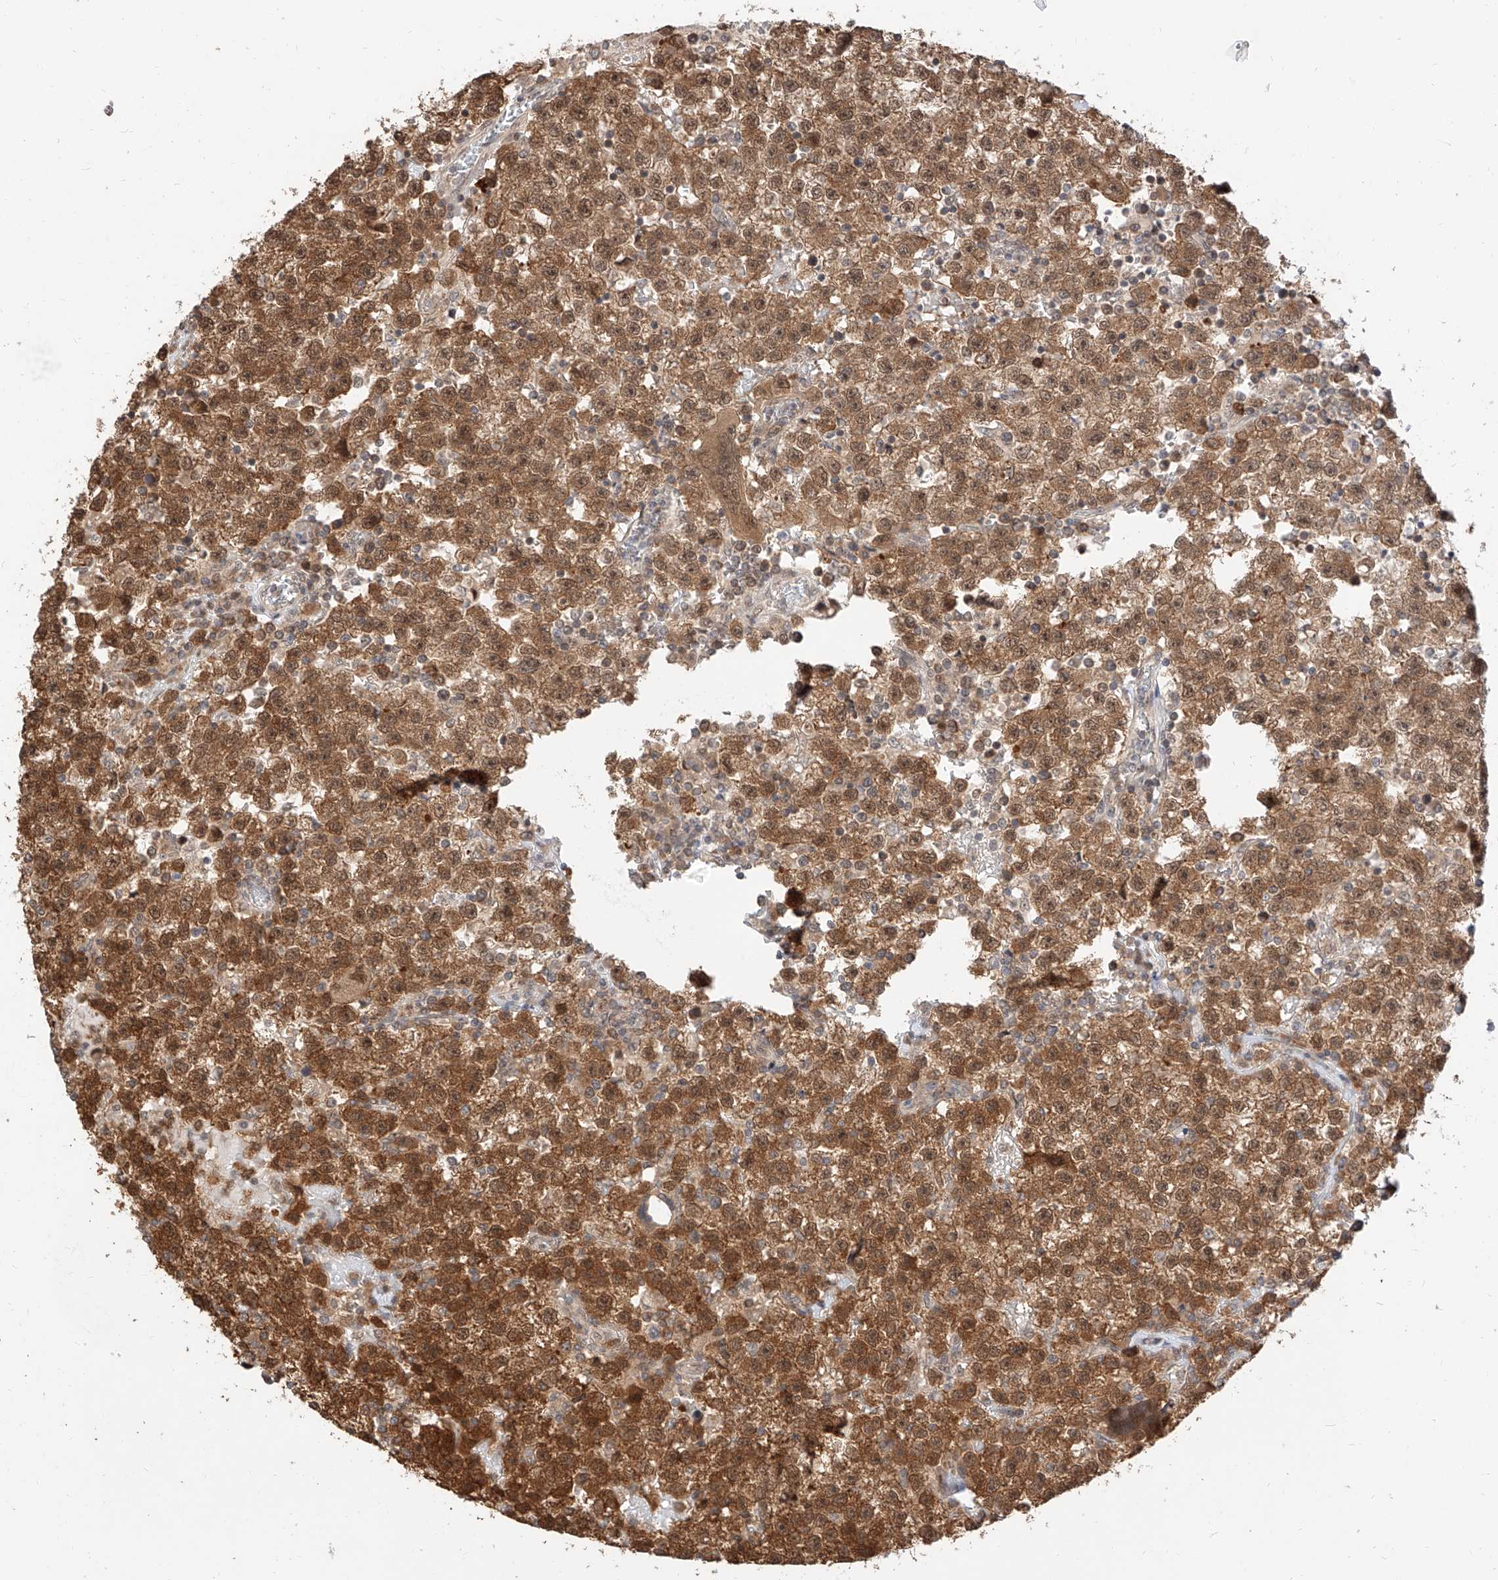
{"staining": {"intensity": "strong", "quantity": ">75%", "location": "cytoplasmic/membranous,nuclear"}, "tissue": "testis cancer", "cell_type": "Tumor cells", "image_type": "cancer", "snomed": [{"axis": "morphology", "description": "Seminoma, NOS"}, {"axis": "topography", "description": "Testis"}], "caption": "Immunohistochemistry (IHC) (DAB (3,3'-diaminobenzidine)) staining of human testis seminoma shows strong cytoplasmic/membranous and nuclear protein staining in approximately >75% of tumor cells. (DAB (3,3'-diaminobenzidine) IHC, brown staining for protein, blue staining for nuclei).", "gene": "EIF4H", "patient": {"sex": "male", "age": 22}}